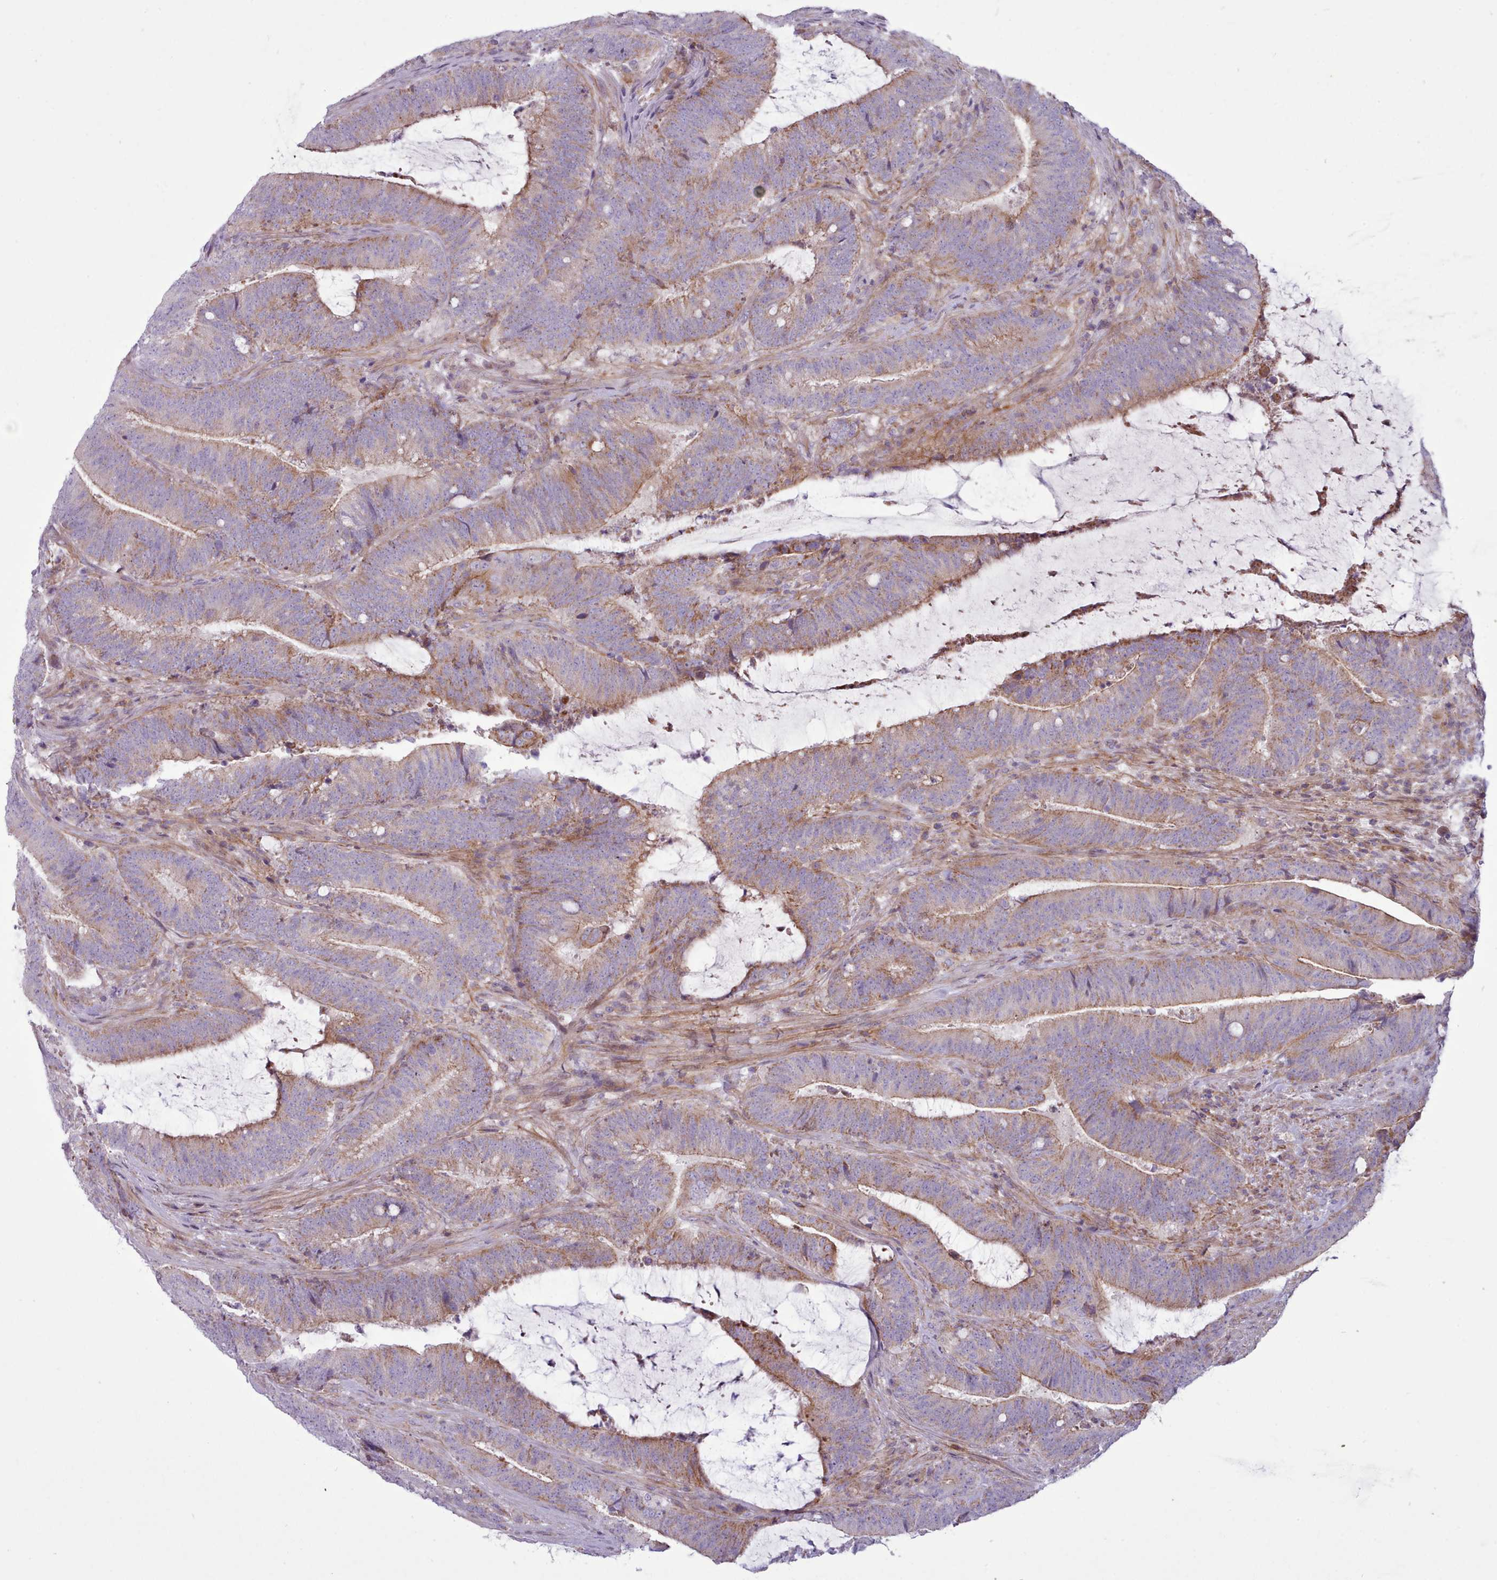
{"staining": {"intensity": "moderate", "quantity": ">75%", "location": "cytoplasmic/membranous"}, "tissue": "colorectal cancer", "cell_type": "Tumor cells", "image_type": "cancer", "snomed": [{"axis": "morphology", "description": "Adenocarcinoma, NOS"}, {"axis": "topography", "description": "Colon"}], "caption": "Brown immunohistochemical staining in colorectal adenocarcinoma reveals moderate cytoplasmic/membranous staining in approximately >75% of tumor cells.", "gene": "TENT4B", "patient": {"sex": "female", "age": 43}}